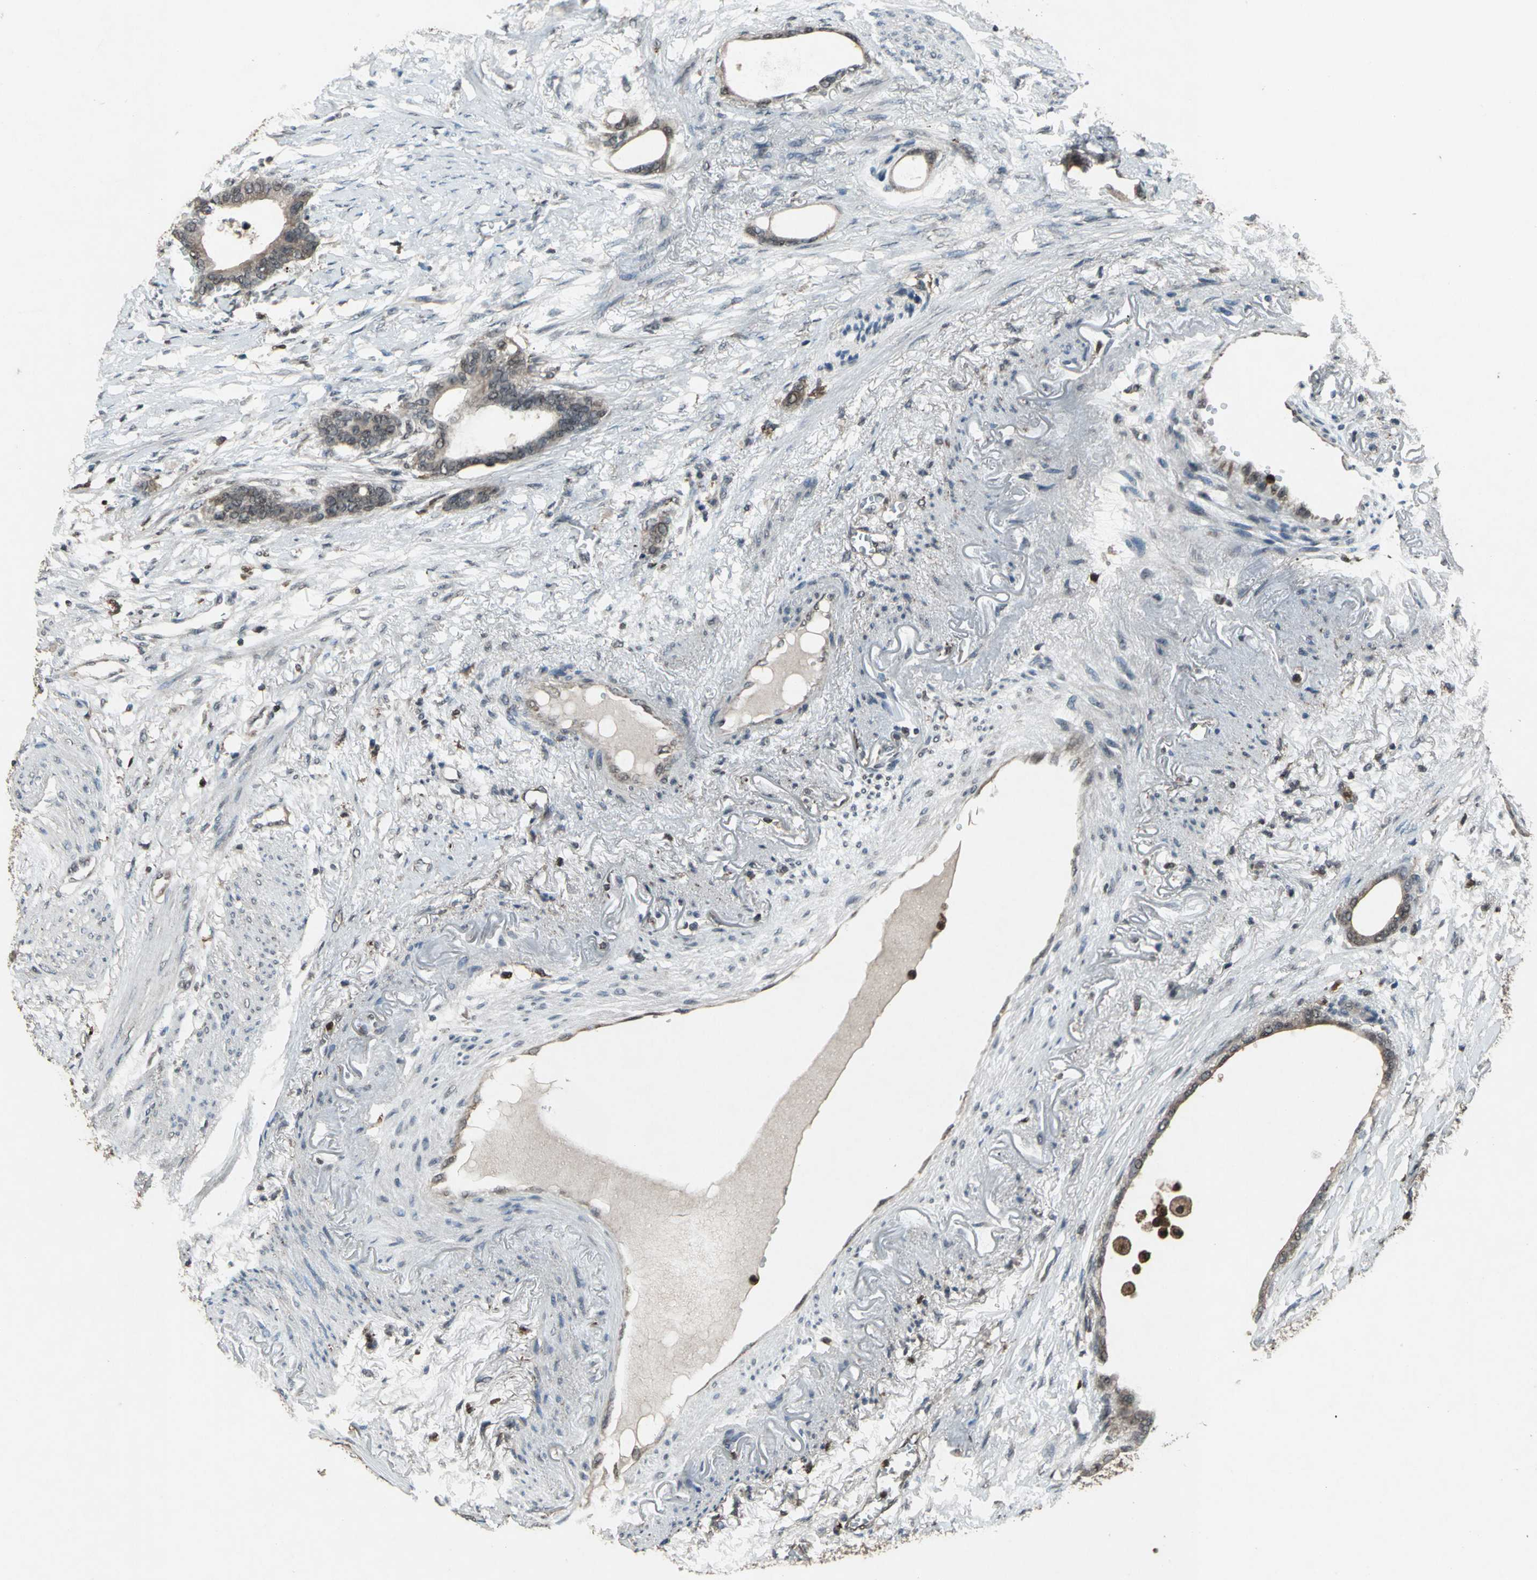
{"staining": {"intensity": "weak", "quantity": ">75%", "location": "cytoplasmic/membranous"}, "tissue": "stomach cancer", "cell_type": "Tumor cells", "image_type": "cancer", "snomed": [{"axis": "morphology", "description": "Adenocarcinoma, NOS"}, {"axis": "topography", "description": "Stomach"}], "caption": "High-magnification brightfield microscopy of adenocarcinoma (stomach) stained with DAB (3,3'-diaminobenzidine) (brown) and counterstained with hematoxylin (blue). tumor cells exhibit weak cytoplasmic/membranous expression is present in about>75% of cells. (DAB (3,3'-diaminobenzidine) IHC with brightfield microscopy, high magnification).", "gene": "PYCARD", "patient": {"sex": "female", "age": 75}}